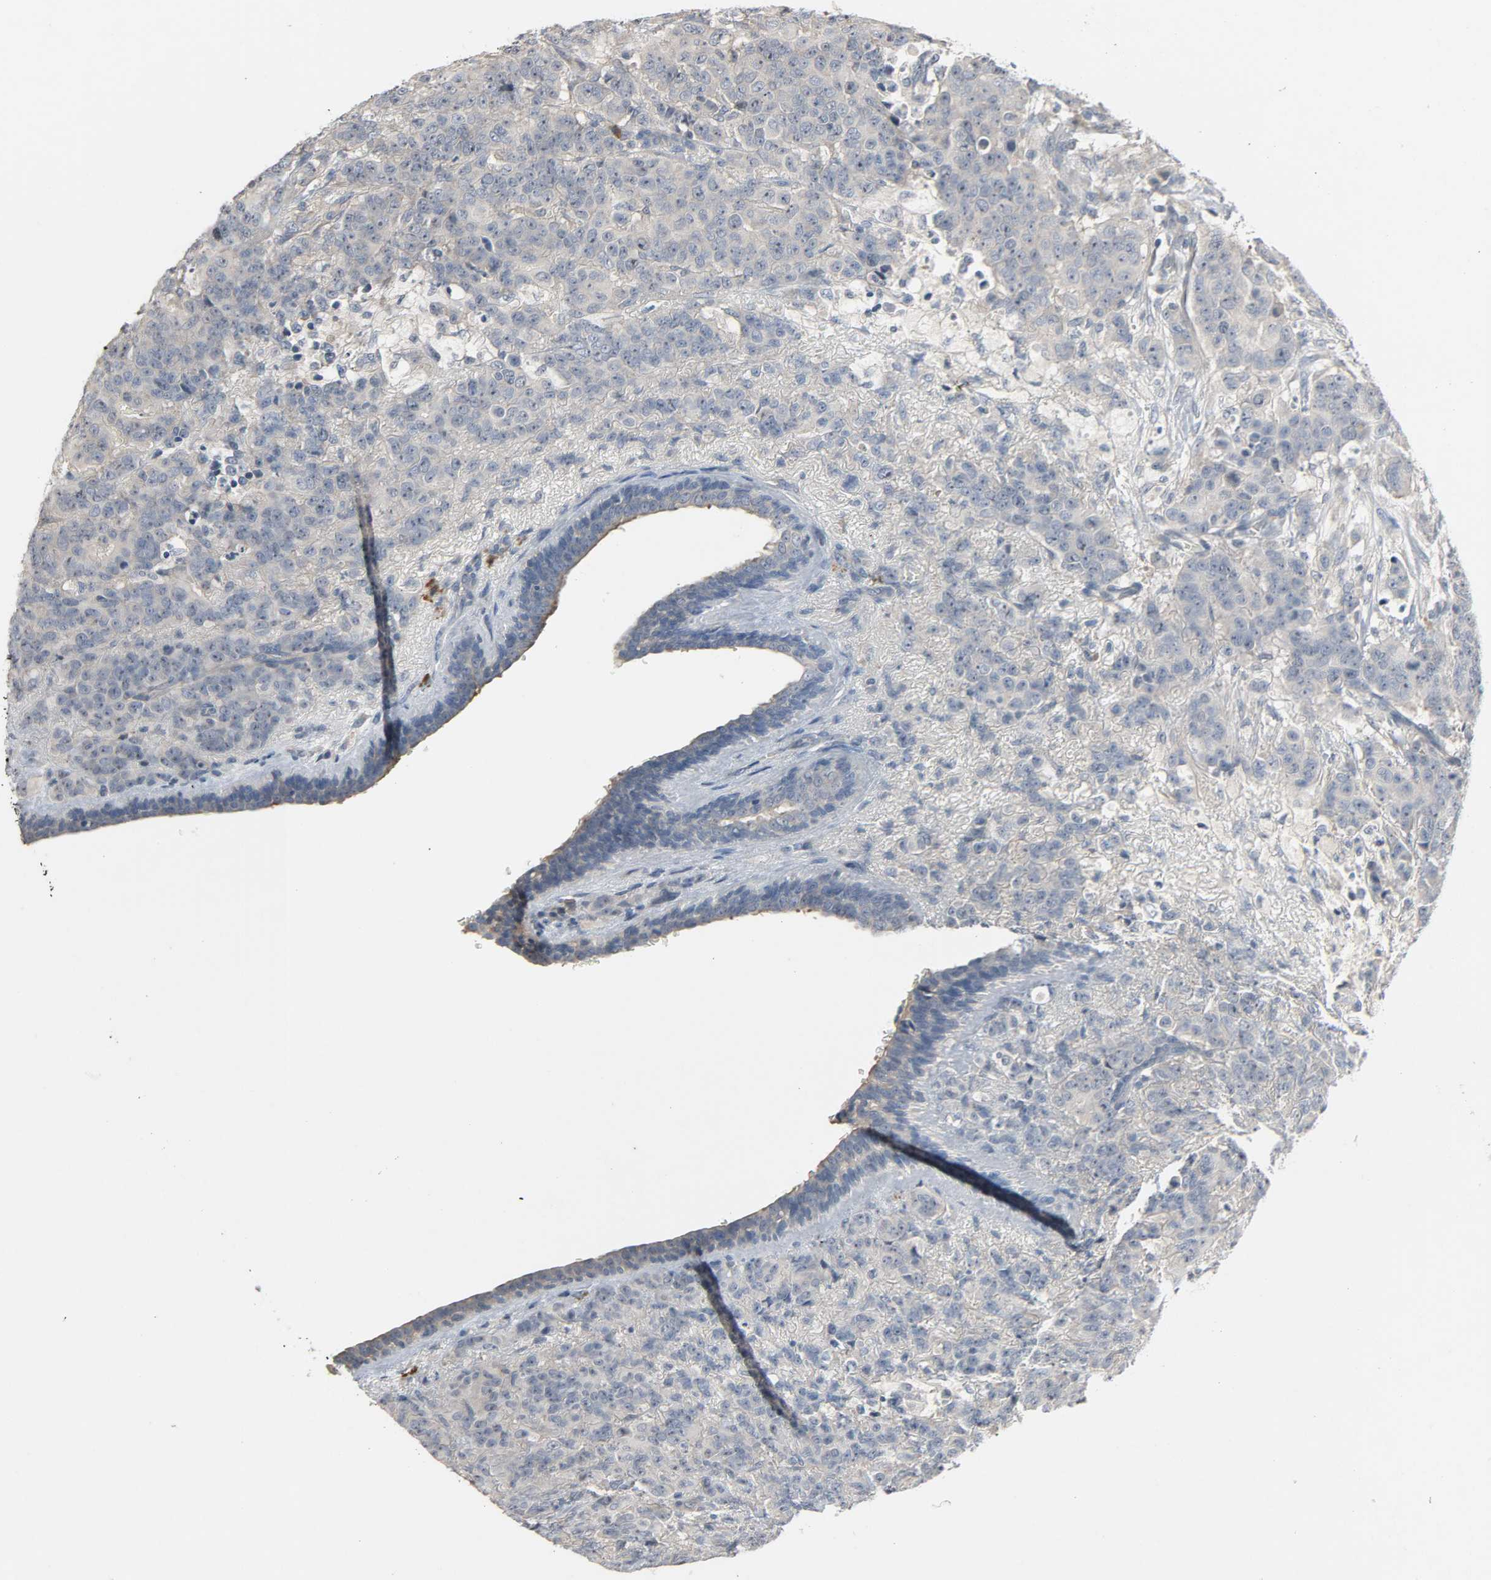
{"staining": {"intensity": "weak", "quantity": "<25%", "location": "cytoplasmic/membranous"}, "tissue": "breast cancer", "cell_type": "Tumor cells", "image_type": "cancer", "snomed": [{"axis": "morphology", "description": "Duct carcinoma"}, {"axis": "topography", "description": "Breast"}], "caption": "Immunohistochemistry (IHC) of human breast cancer exhibits no positivity in tumor cells.", "gene": "CD4", "patient": {"sex": "female", "age": 40}}